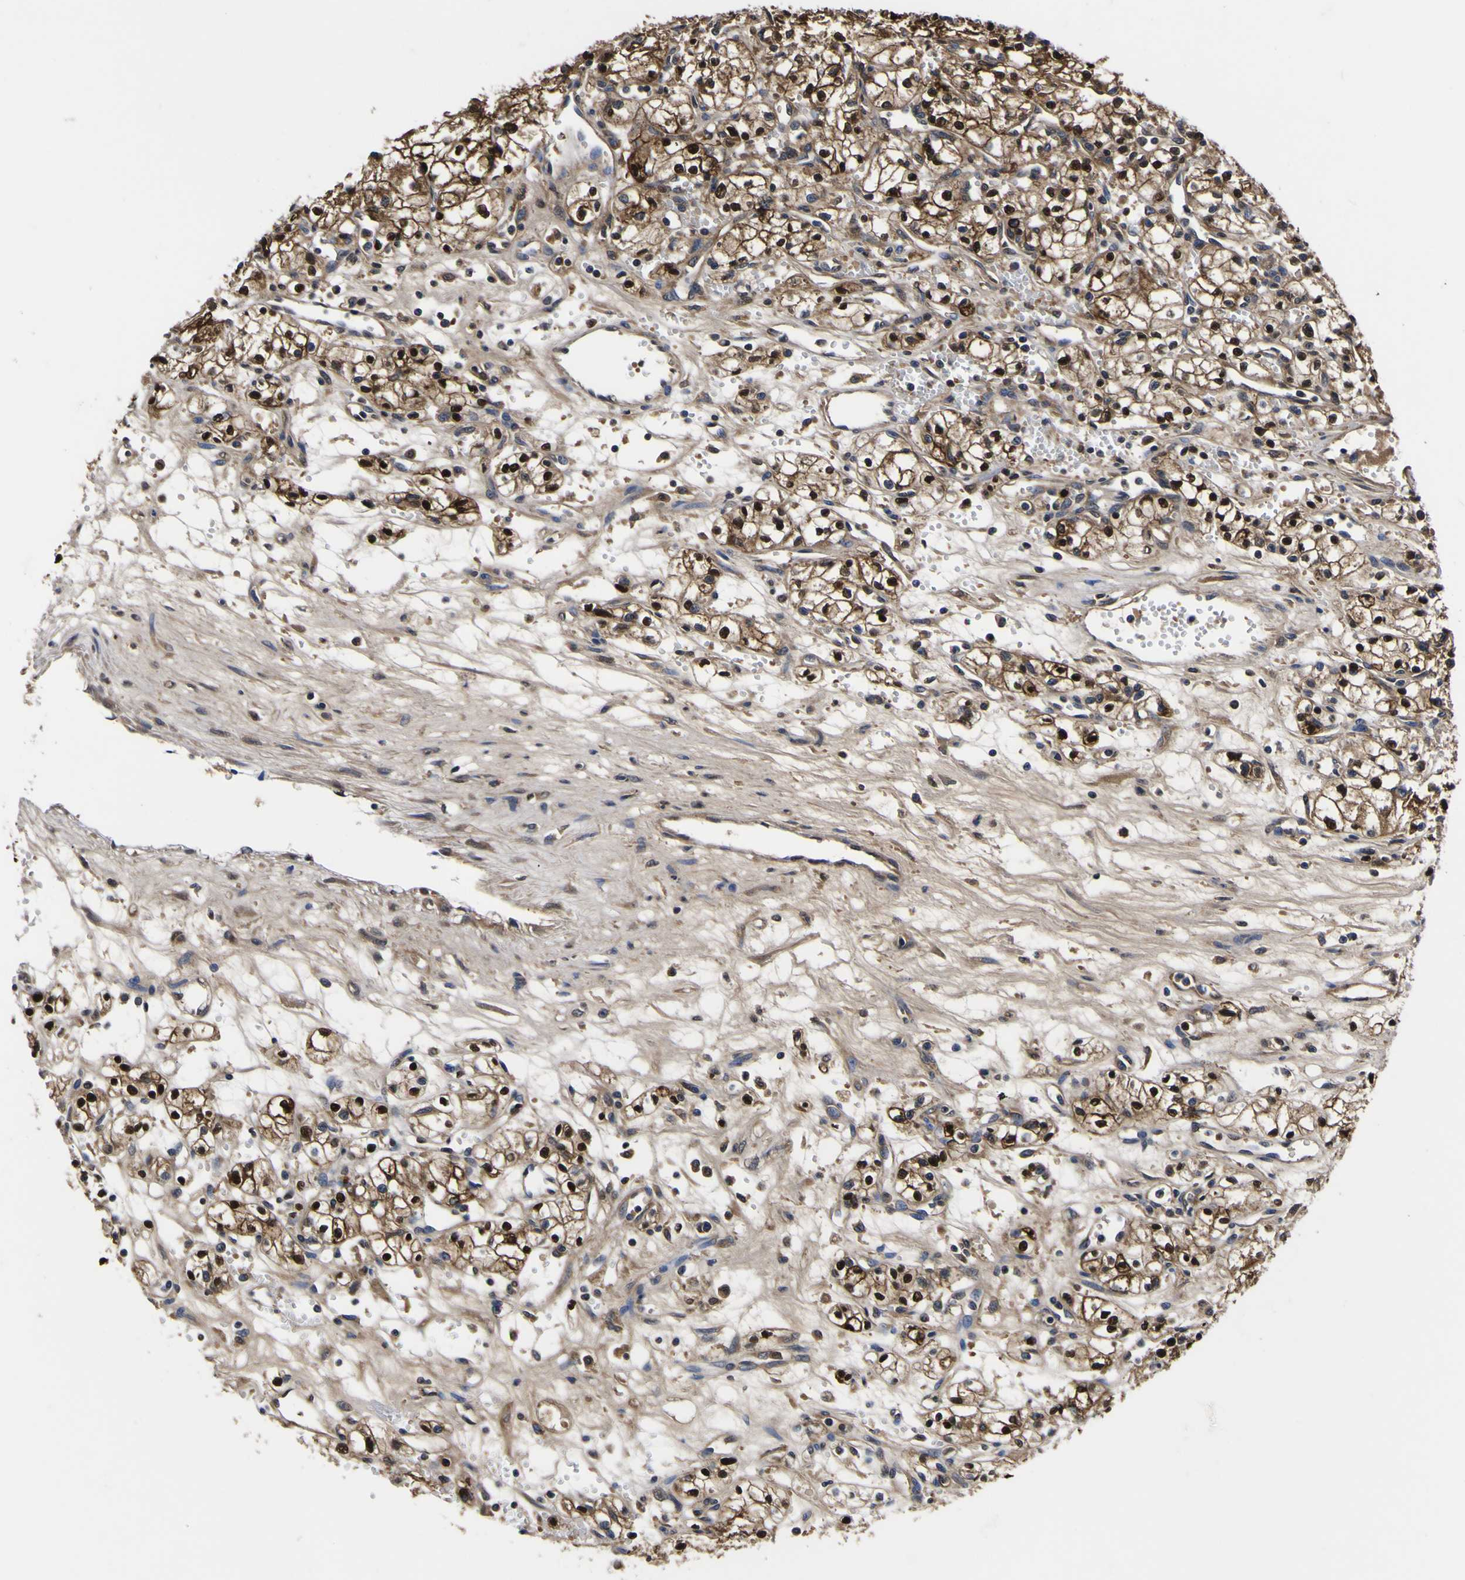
{"staining": {"intensity": "strong", "quantity": ">75%", "location": "cytoplasmic/membranous,nuclear"}, "tissue": "renal cancer", "cell_type": "Tumor cells", "image_type": "cancer", "snomed": [{"axis": "morphology", "description": "Normal tissue, NOS"}, {"axis": "morphology", "description": "Adenocarcinoma, NOS"}, {"axis": "topography", "description": "Kidney"}], "caption": "Adenocarcinoma (renal) stained with DAB (3,3'-diaminobenzidine) IHC reveals high levels of strong cytoplasmic/membranous and nuclear positivity in about >75% of tumor cells.", "gene": "FAM110B", "patient": {"sex": "male", "age": 59}}